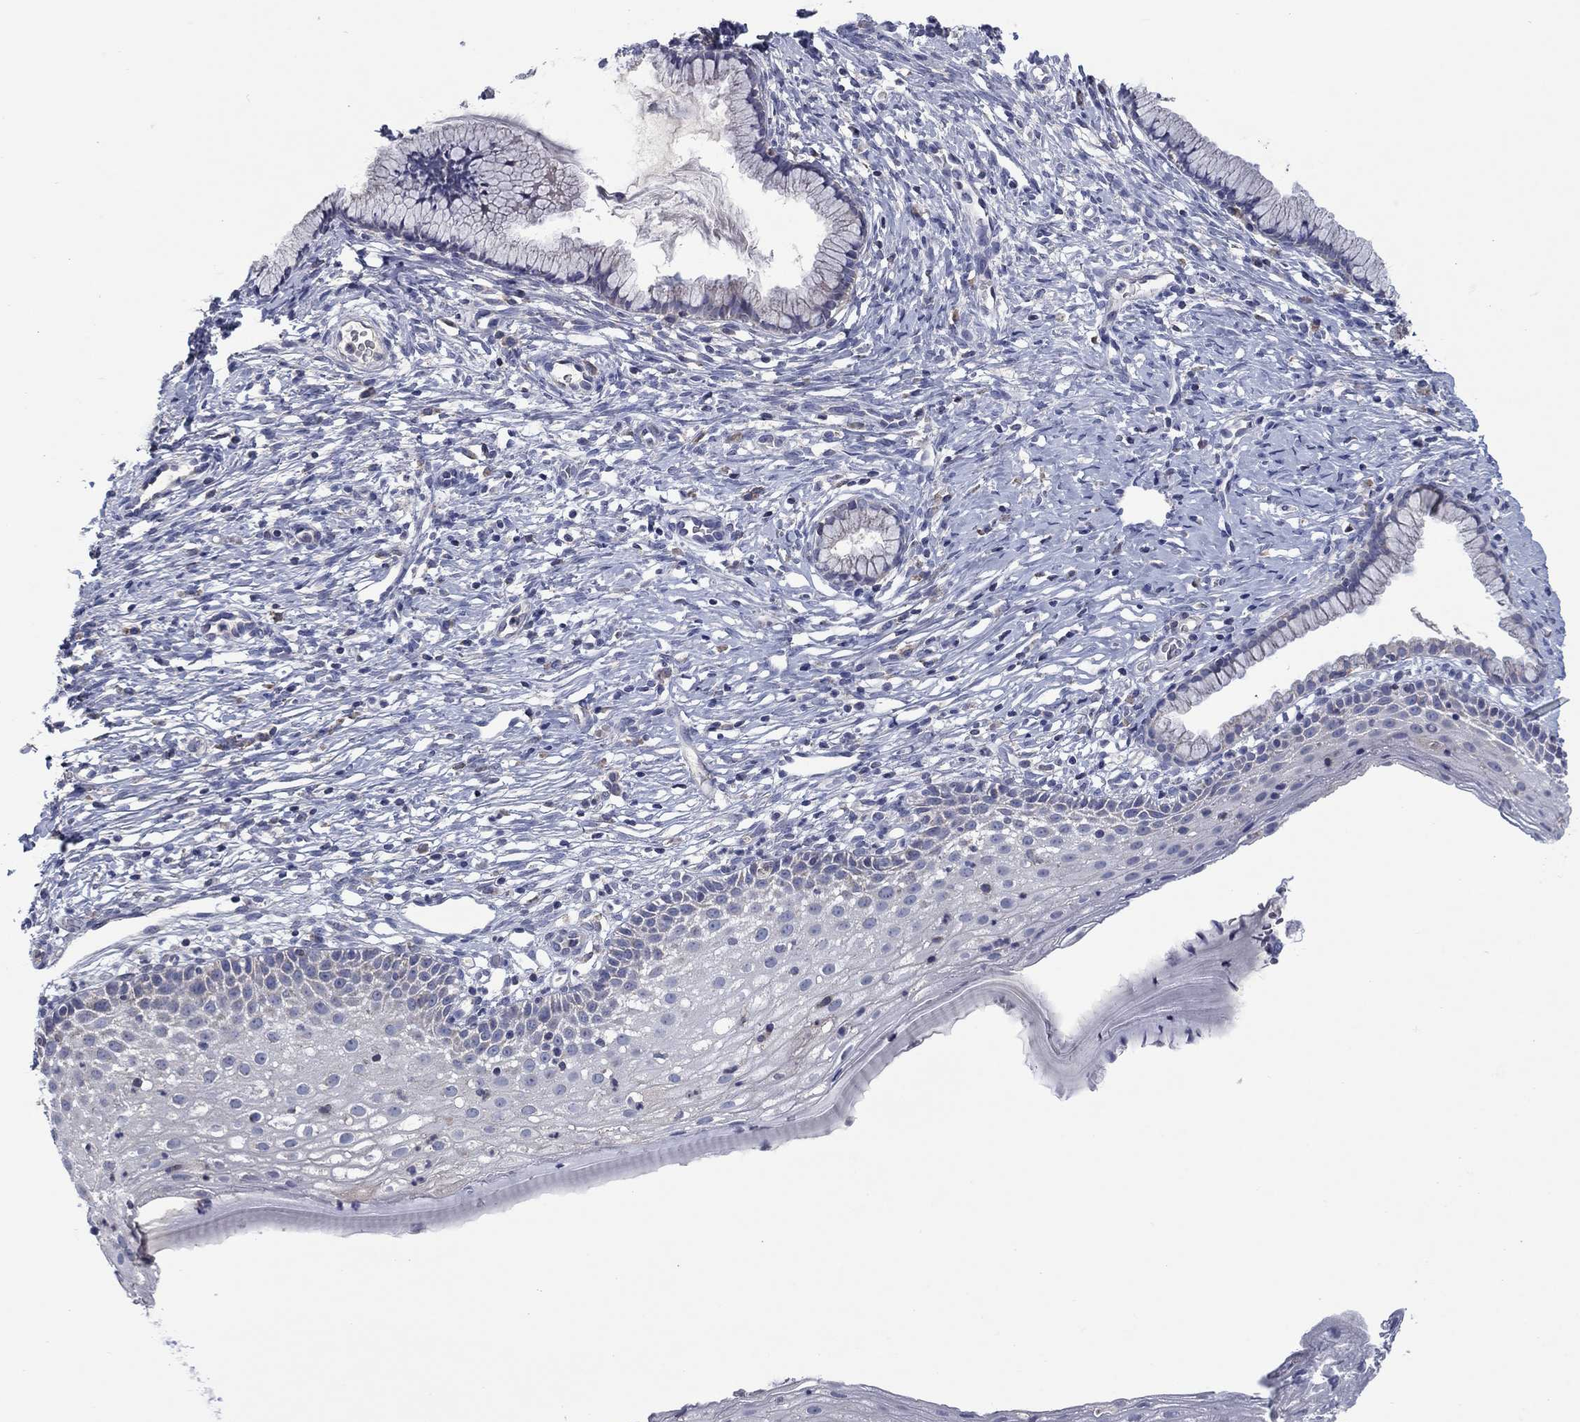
{"staining": {"intensity": "negative", "quantity": "none", "location": "none"}, "tissue": "cervix", "cell_type": "Glandular cells", "image_type": "normal", "snomed": [{"axis": "morphology", "description": "Normal tissue, NOS"}, {"axis": "topography", "description": "Cervix"}], "caption": "An IHC micrograph of normal cervix is shown. There is no staining in glandular cells of cervix. (DAB (3,3'-diaminobenzidine) IHC with hematoxylin counter stain).", "gene": "FRK", "patient": {"sex": "female", "age": 39}}